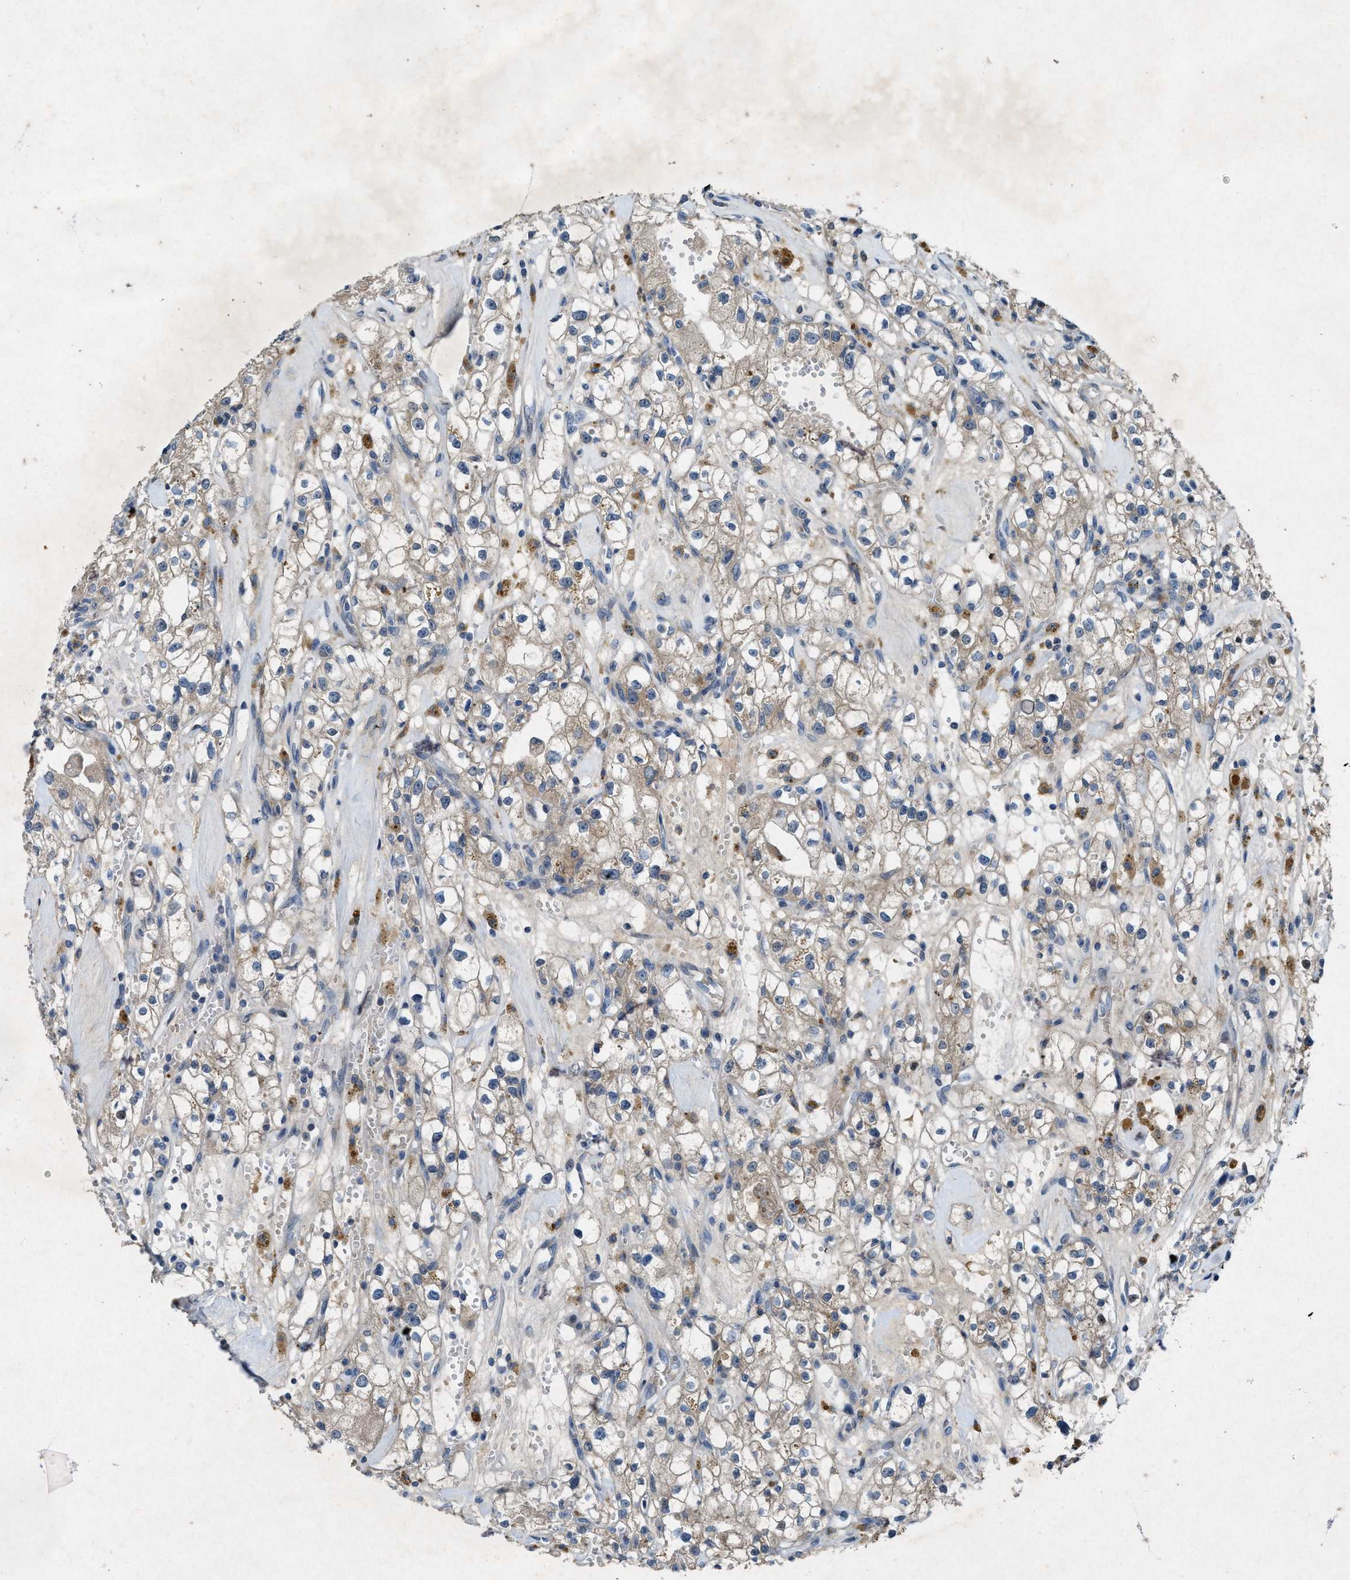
{"staining": {"intensity": "weak", "quantity": "25%-75%", "location": "cytoplasmic/membranous"}, "tissue": "renal cancer", "cell_type": "Tumor cells", "image_type": "cancer", "snomed": [{"axis": "morphology", "description": "Adenocarcinoma, NOS"}, {"axis": "topography", "description": "Kidney"}], "caption": "Tumor cells show weak cytoplasmic/membranous staining in approximately 25%-75% of cells in renal cancer (adenocarcinoma).", "gene": "URGCP", "patient": {"sex": "male", "age": 56}}